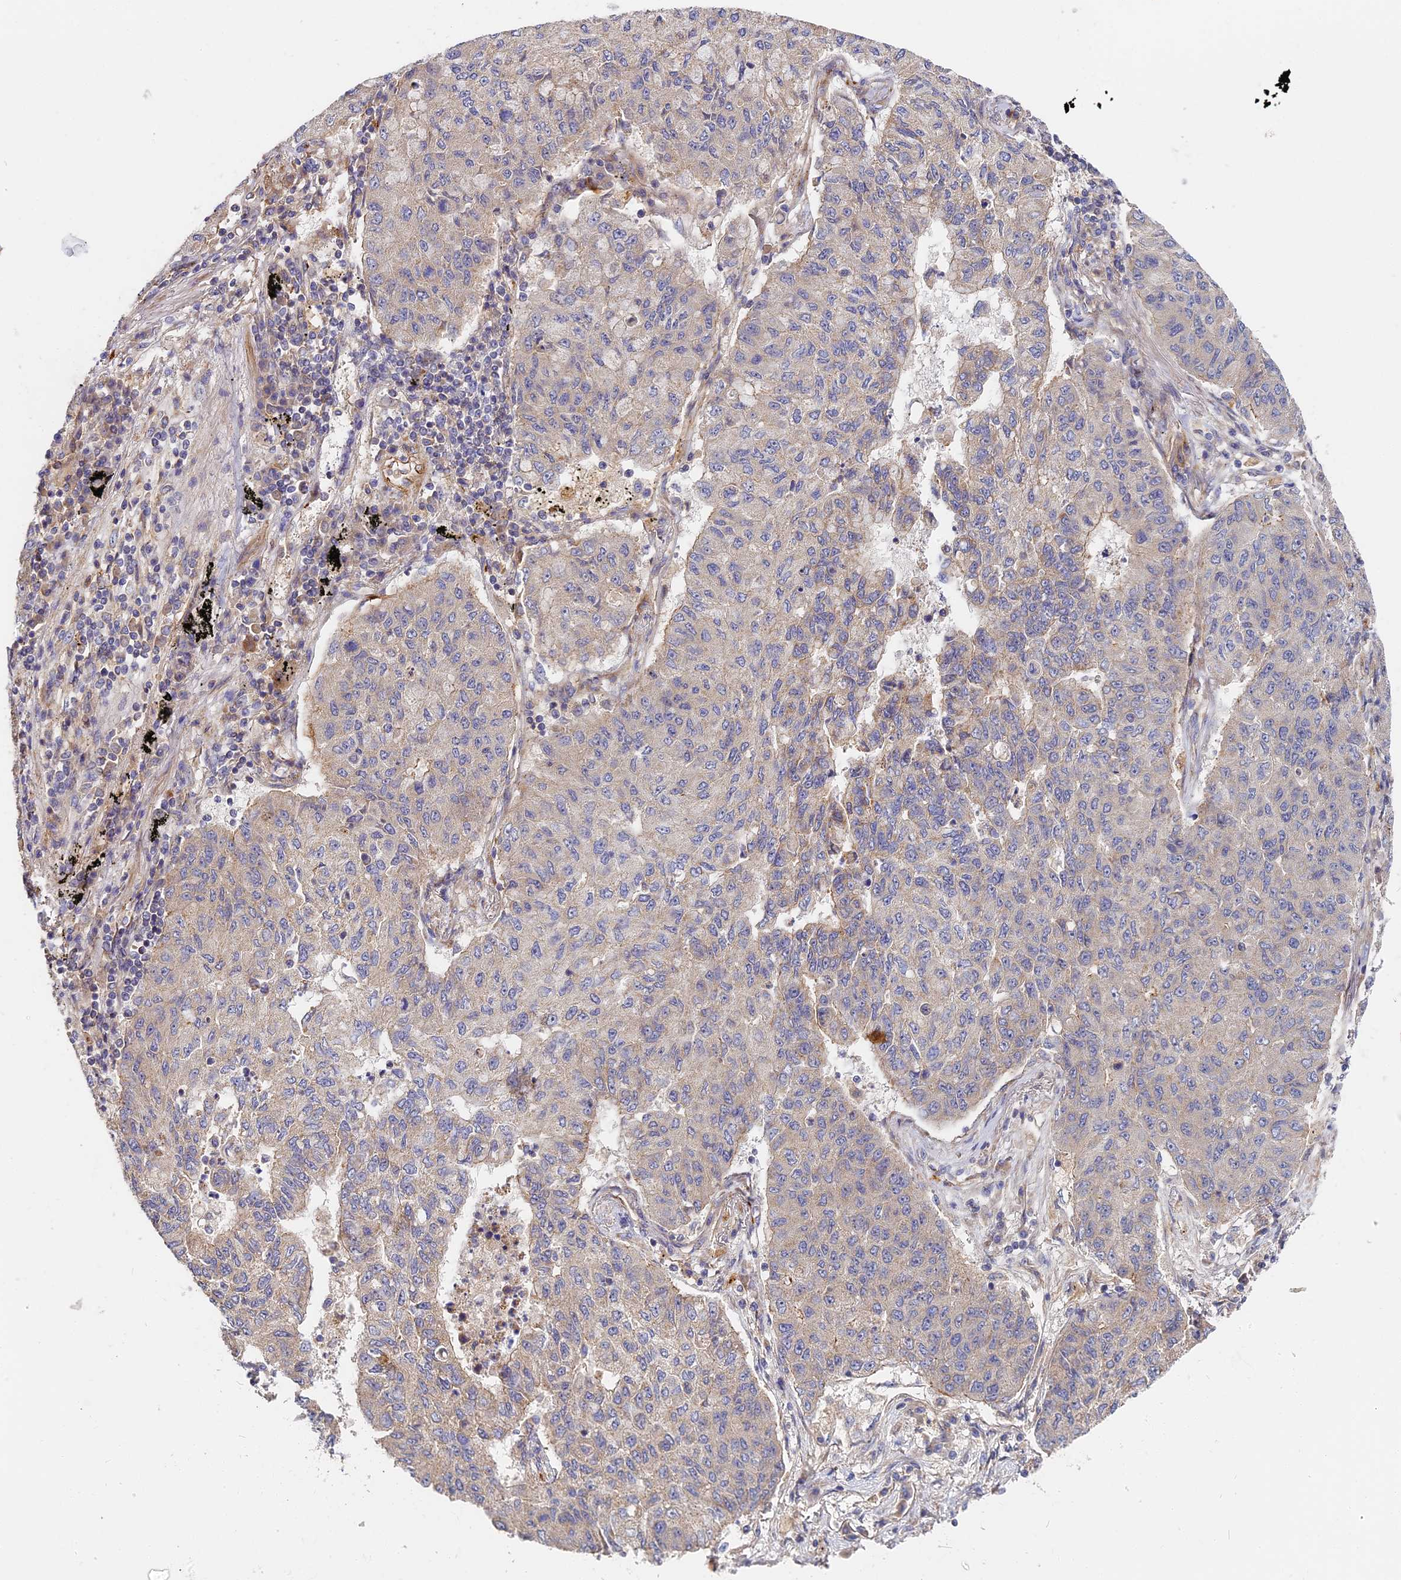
{"staining": {"intensity": "negative", "quantity": "none", "location": "none"}, "tissue": "lung cancer", "cell_type": "Tumor cells", "image_type": "cancer", "snomed": [{"axis": "morphology", "description": "Squamous cell carcinoma, NOS"}, {"axis": "topography", "description": "Lung"}], "caption": "DAB (3,3'-diaminobenzidine) immunohistochemical staining of human lung cancer displays no significant staining in tumor cells.", "gene": "MISP3", "patient": {"sex": "male", "age": 74}}